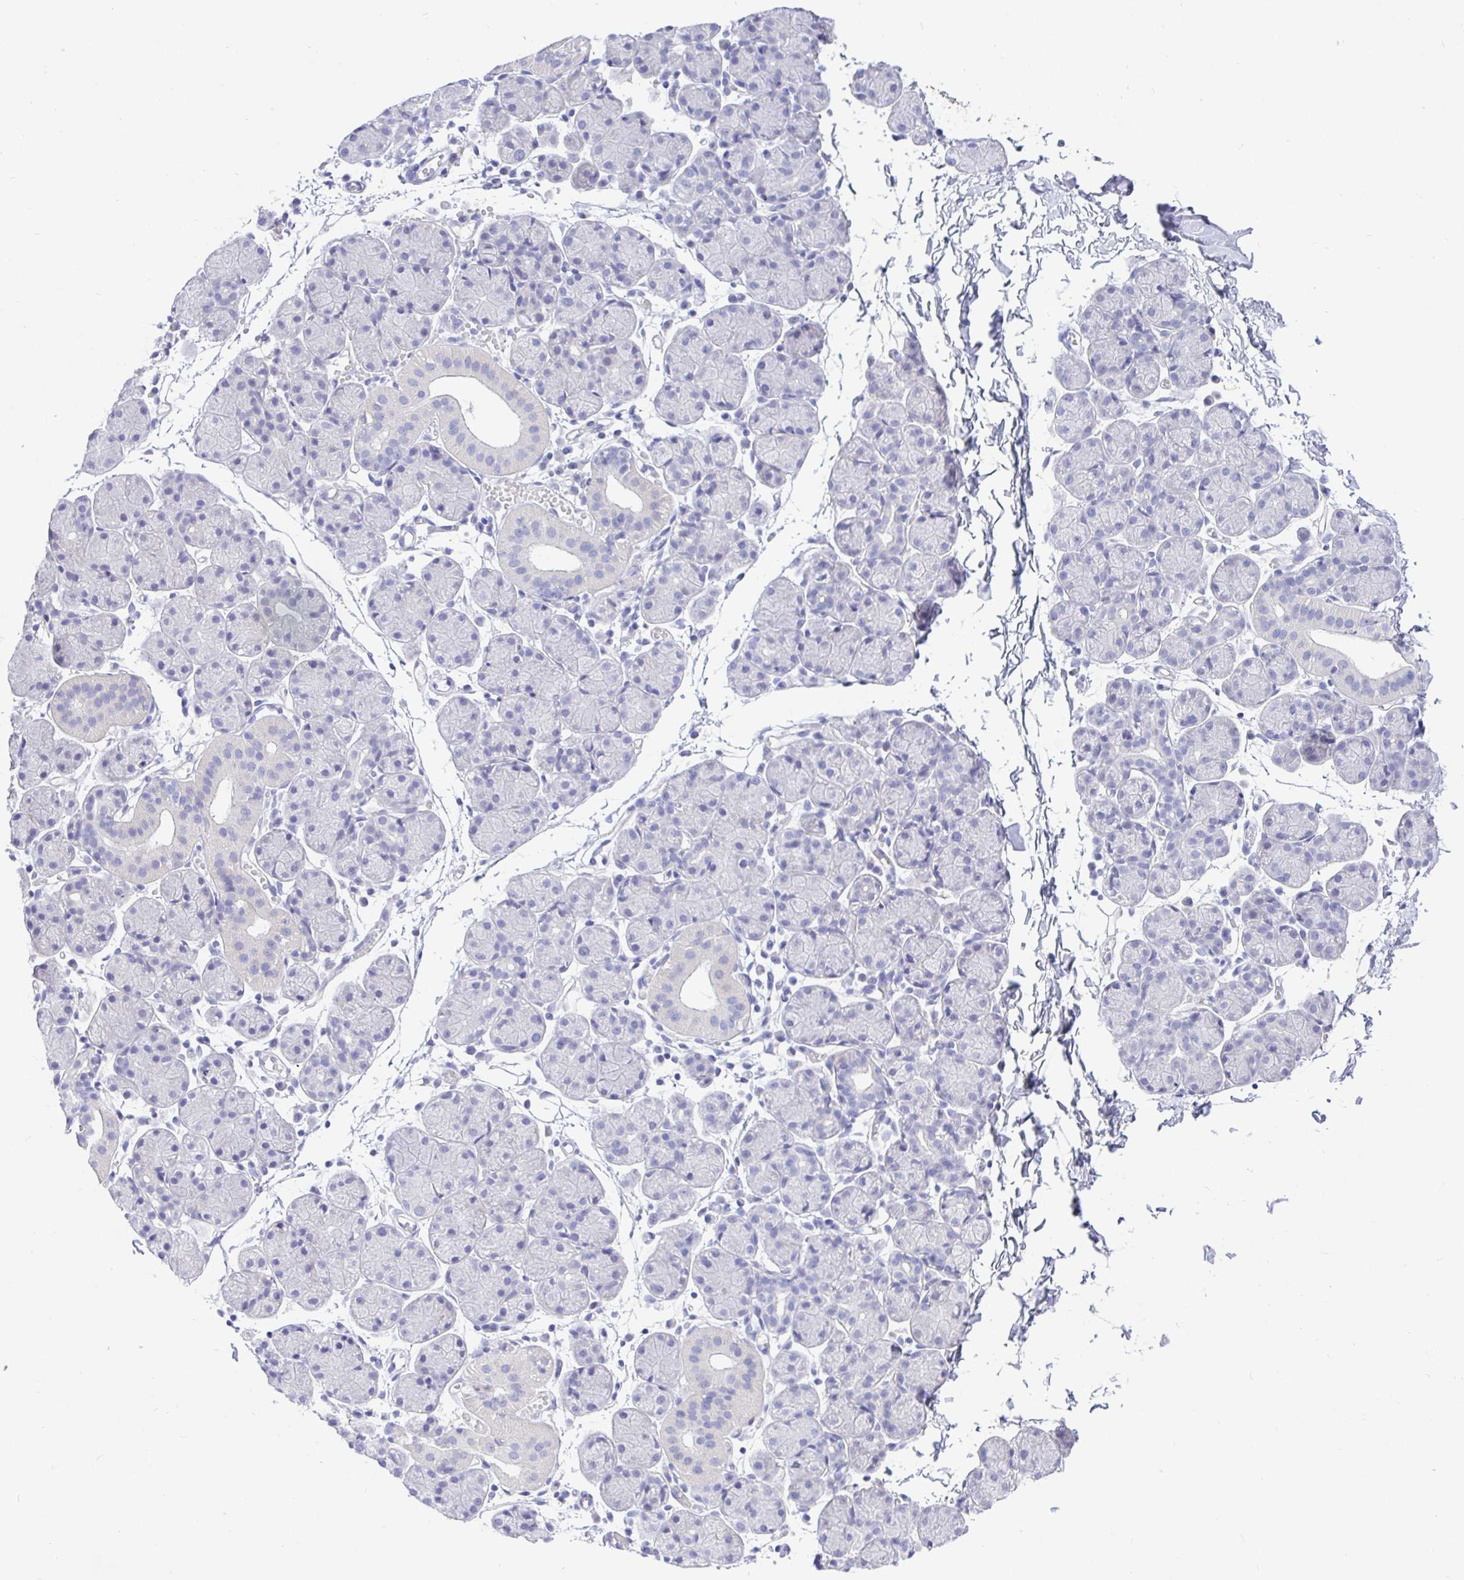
{"staining": {"intensity": "negative", "quantity": "none", "location": "none"}, "tissue": "salivary gland", "cell_type": "Glandular cells", "image_type": "normal", "snomed": [{"axis": "morphology", "description": "Normal tissue, NOS"}, {"axis": "morphology", "description": "Inflammation, NOS"}, {"axis": "topography", "description": "Lymph node"}, {"axis": "topography", "description": "Salivary gland"}], "caption": "DAB (3,3'-diaminobenzidine) immunohistochemical staining of unremarkable salivary gland displays no significant staining in glandular cells. Nuclei are stained in blue.", "gene": "TPTE", "patient": {"sex": "male", "age": 3}}